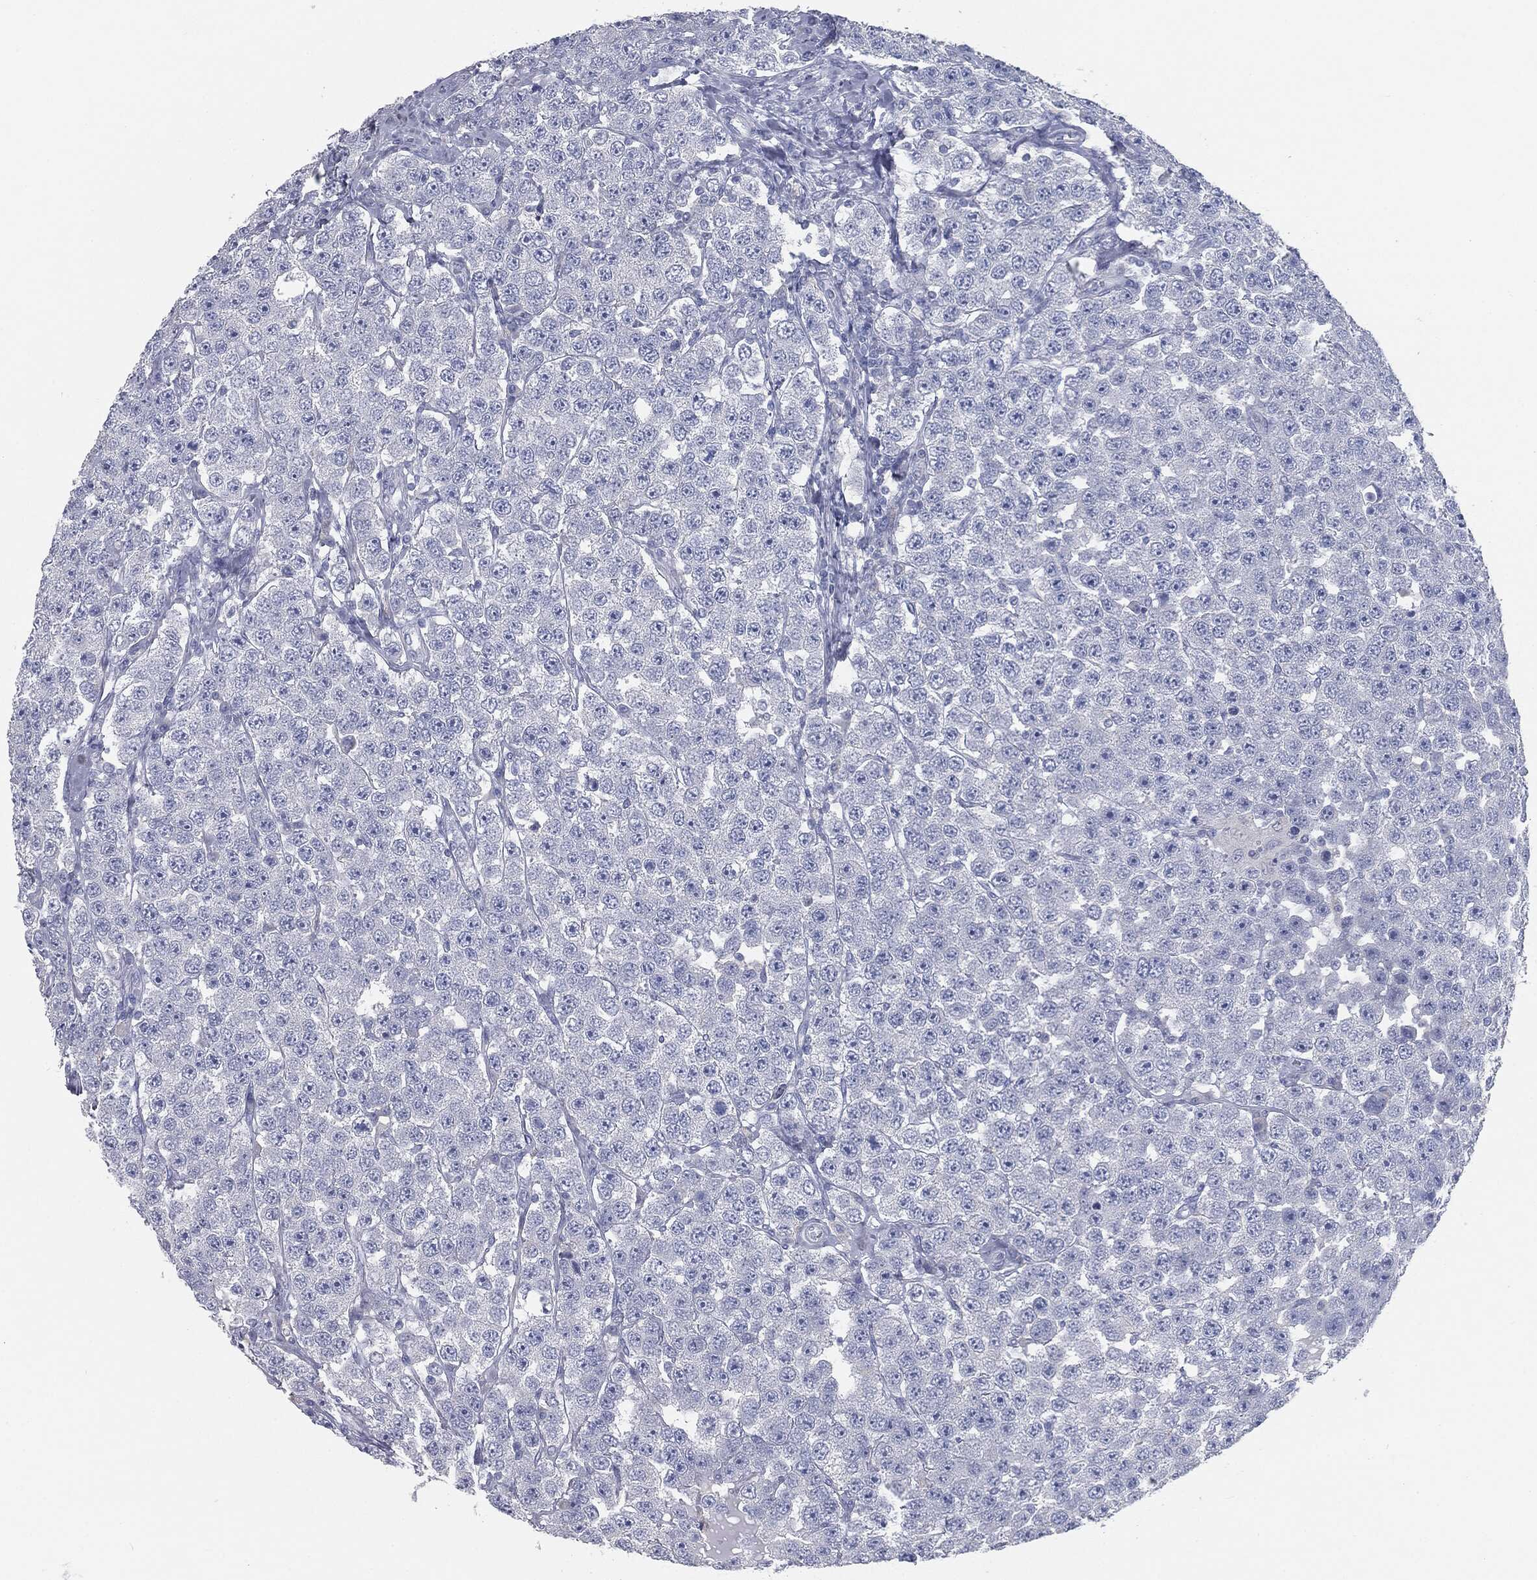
{"staining": {"intensity": "negative", "quantity": "none", "location": "none"}, "tissue": "testis cancer", "cell_type": "Tumor cells", "image_type": "cancer", "snomed": [{"axis": "morphology", "description": "Seminoma, NOS"}, {"axis": "topography", "description": "Testis"}], "caption": "Tumor cells are negative for brown protein staining in testis cancer.", "gene": "CAV3", "patient": {"sex": "male", "age": 28}}